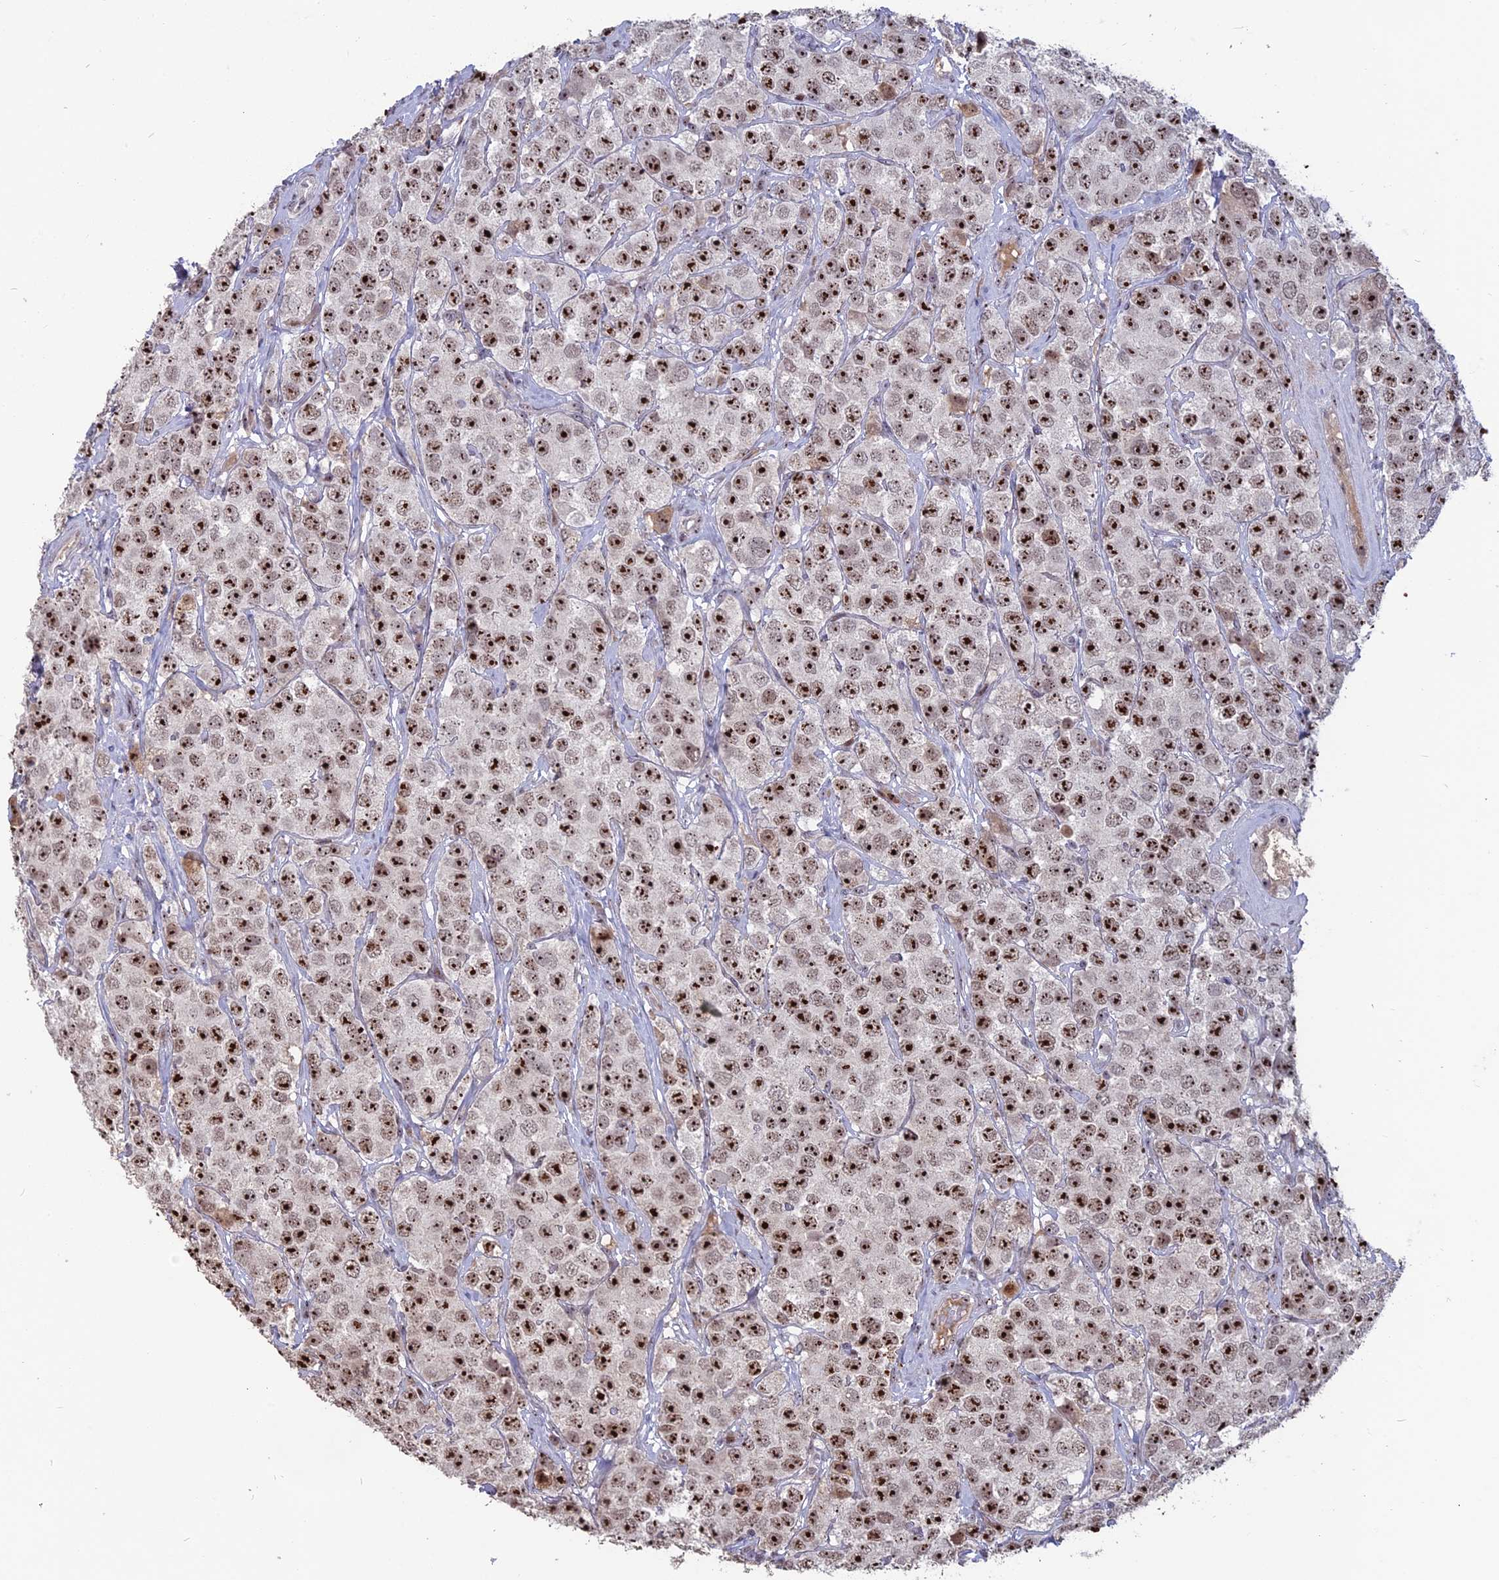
{"staining": {"intensity": "strong", "quantity": ">75%", "location": "nuclear"}, "tissue": "testis cancer", "cell_type": "Tumor cells", "image_type": "cancer", "snomed": [{"axis": "morphology", "description": "Seminoma, NOS"}, {"axis": "topography", "description": "Testis"}], "caption": "IHC of human seminoma (testis) displays high levels of strong nuclear positivity in about >75% of tumor cells. (DAB = brown stain, brightfield microscopy at high magnification).", "gene": "FAM131A", "patient": {"sex": "male", "age": 28}}